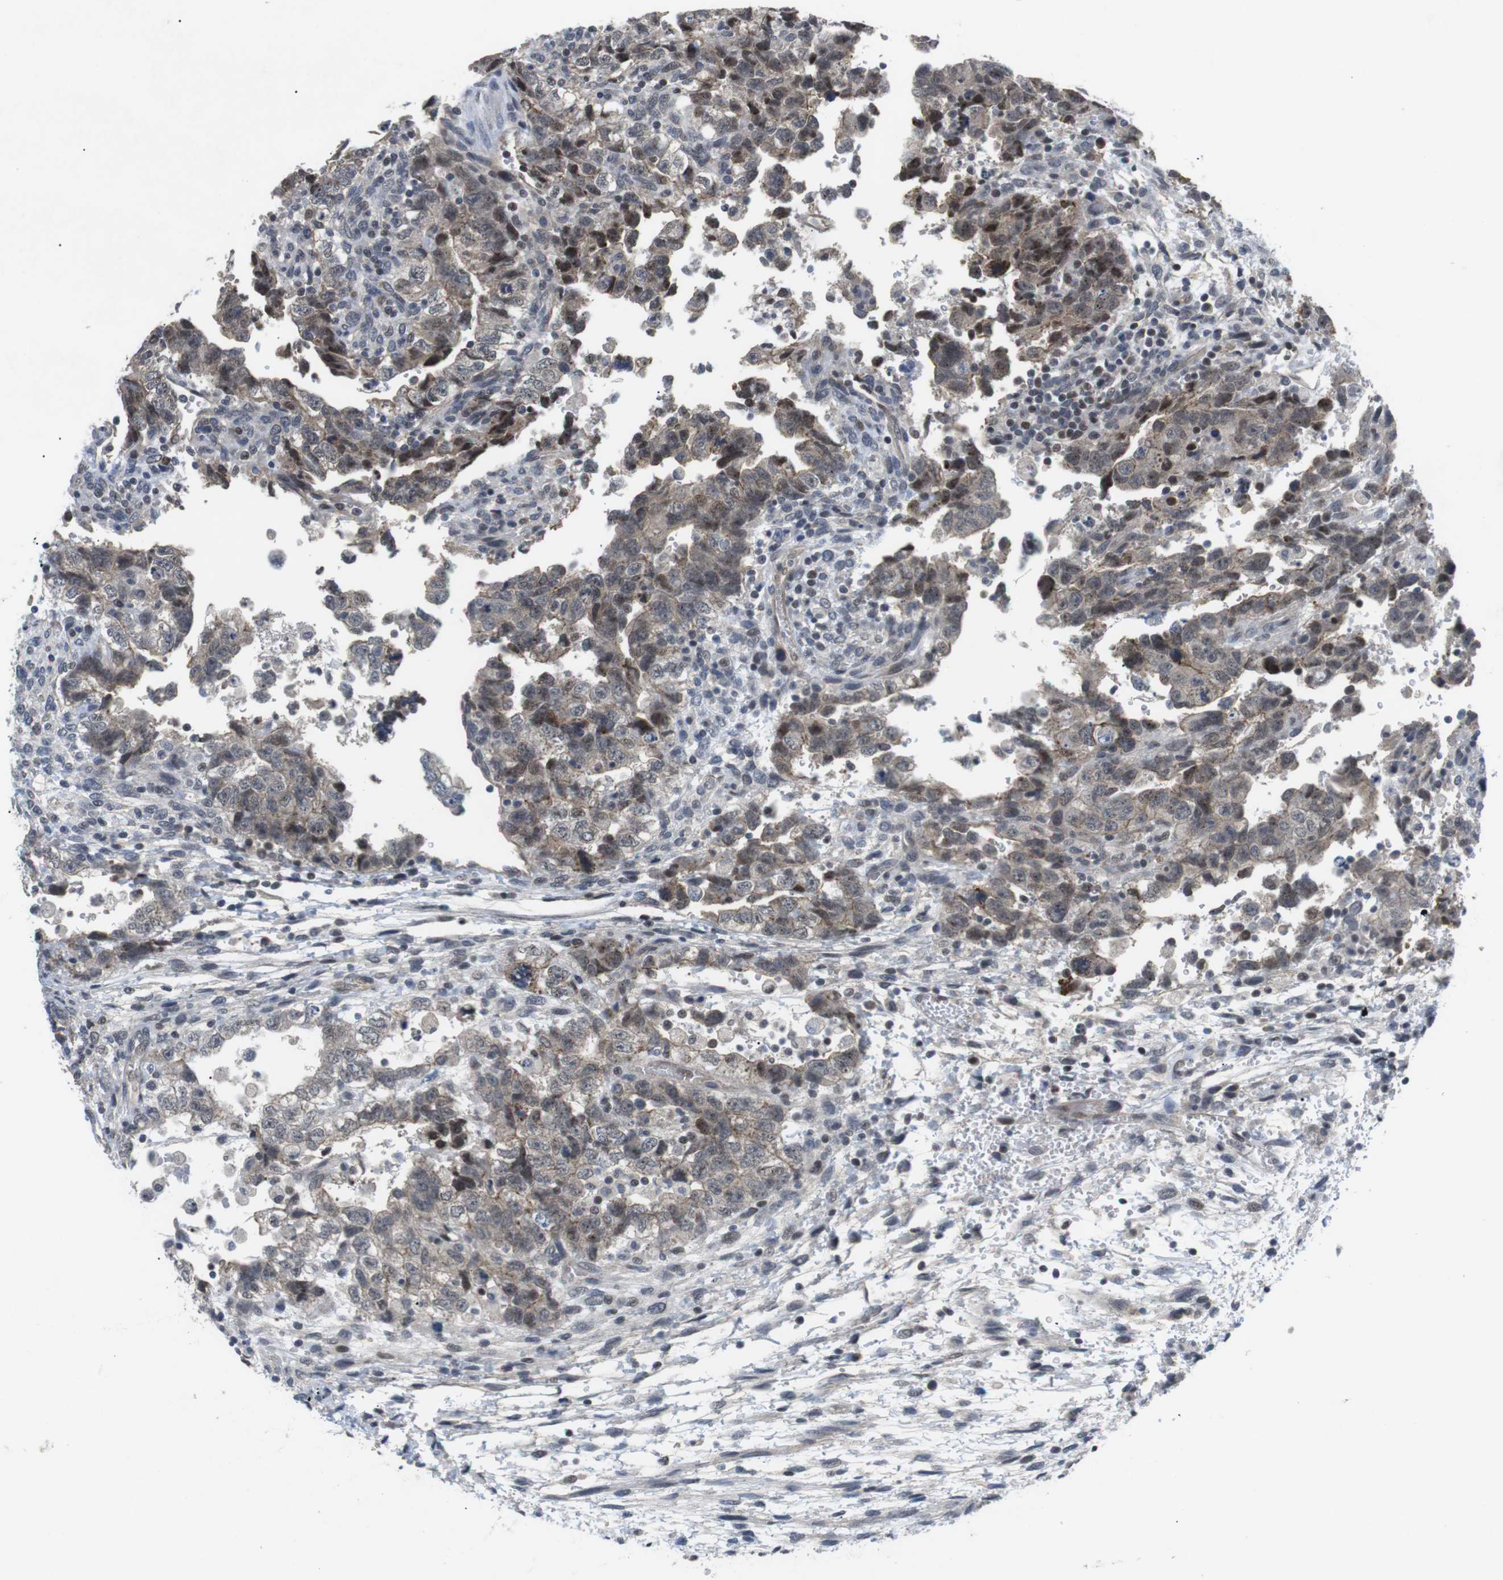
{"staining": {"intensity": "weak", "quantity": "<25%", "location": "nuclear"}, "tissue": "testis cancer", "cell_type": "Tumor cells", "image_type": "cancer", "snomed": [{"axis": "morphology", "description": "Carcinoma, Embryonal, NOS"}, {"axis": "topography", "description": "Testis"}], "caption": "This is an immunohistochemistry histopathology image of human testis embryonal carcinoma. There is no positivity in tumor cells.", "gene": "NECTIN1", "patient": {"sex": "male", "age": 36}}